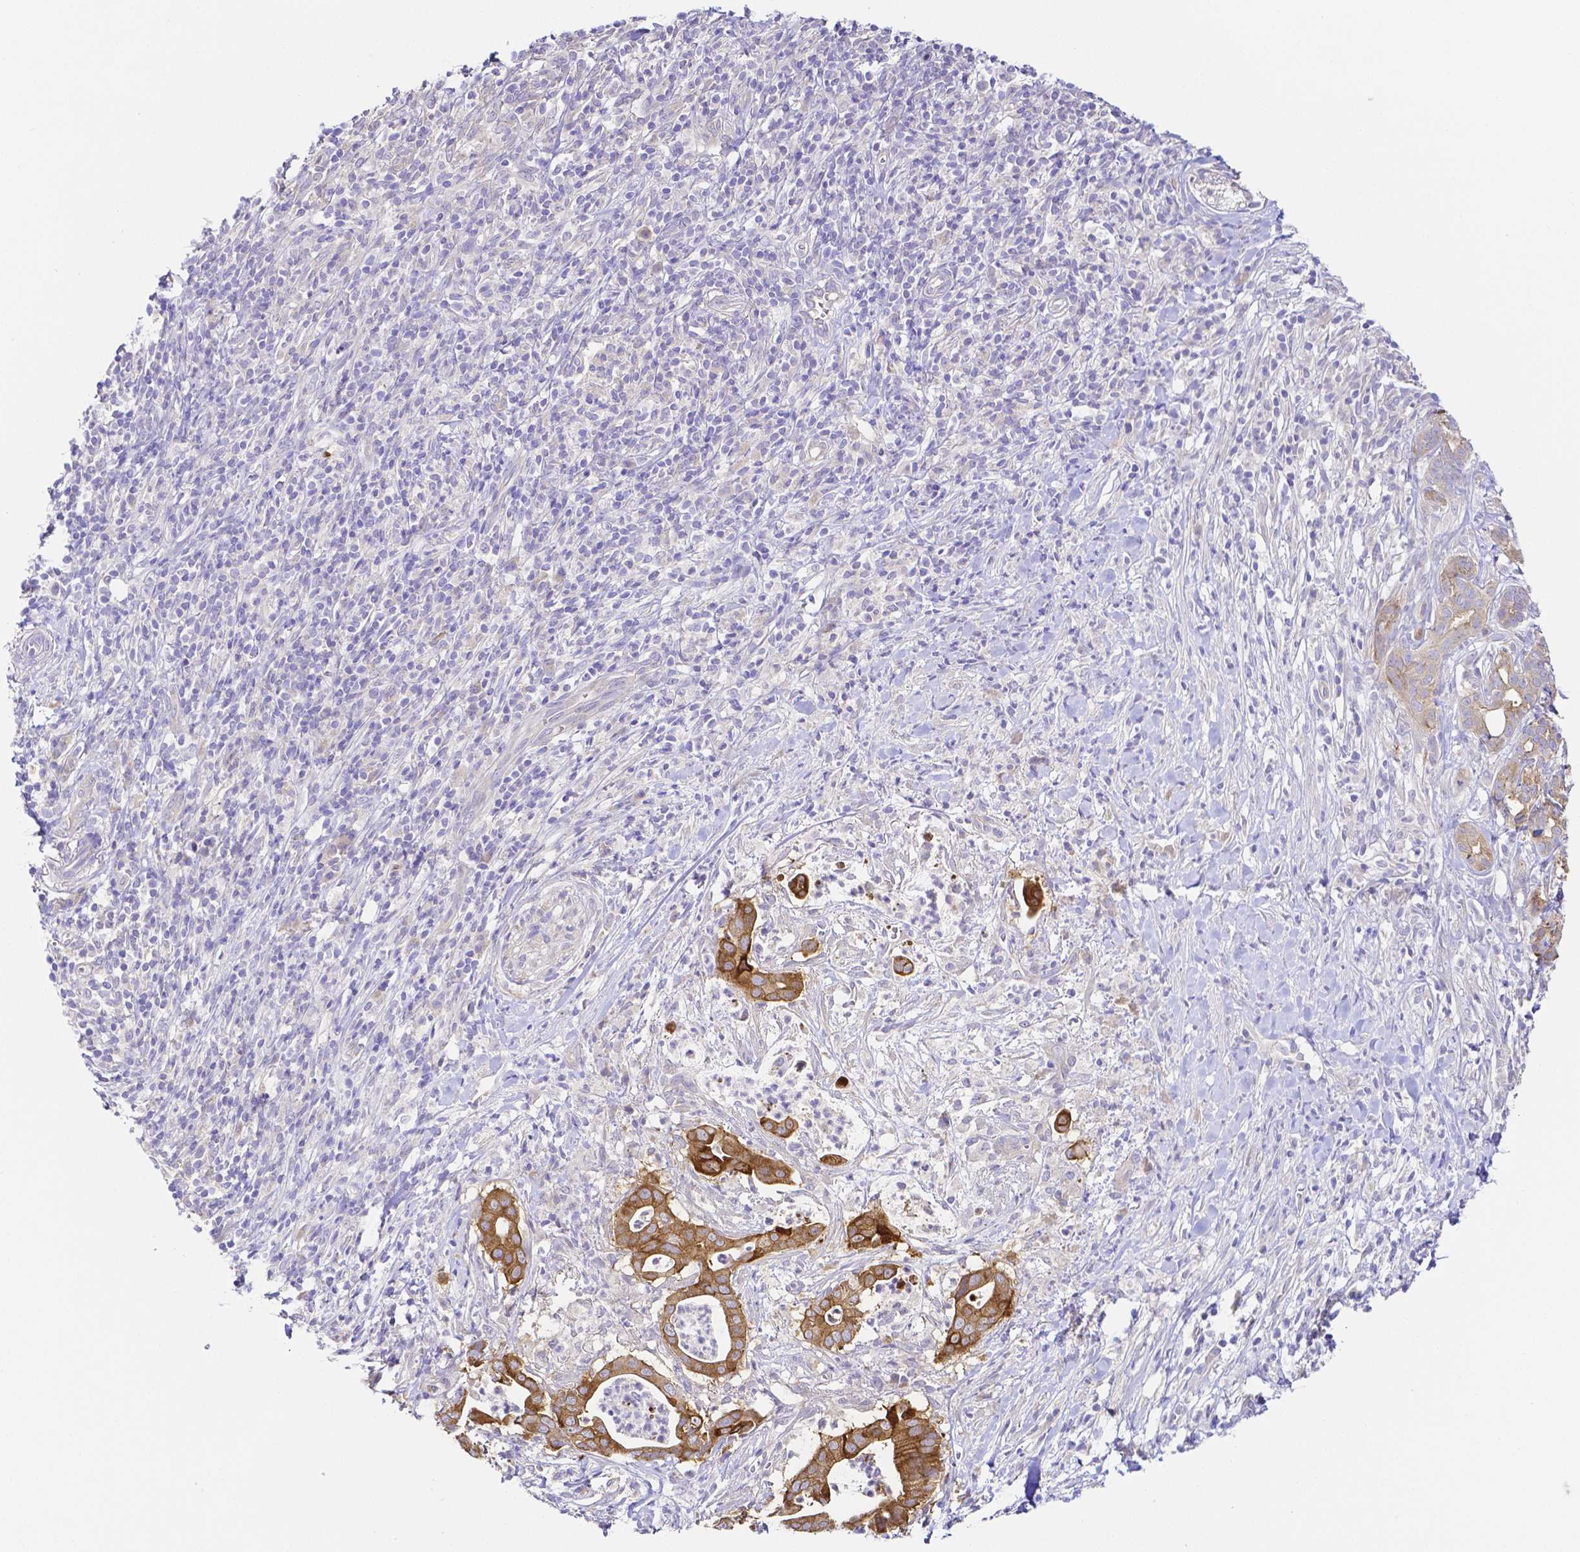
{"staining": {"intensity": "moderate", "quantity": ">75%", "location": "cytoplasmic/membranous"}, "tissue": "pancreatic cancer", "cell_type": "Tumor cells", "image_type": "cancer", "snomed": [{"axis": "morphology", "description": "Adenocarcinoma, NOS"}, {"axis": "topography", "description": "Pancreas"}], "caption": "This histopathology image displays immunohistochemistry (IHC) staining of pancreatic cancer (adenocarcinoma), with medium moderate cytoplasmic/membranous staining in about >75% of tumor cells.", "gene": "PKP3", "patient": {"sex": "male", "age": 61}}